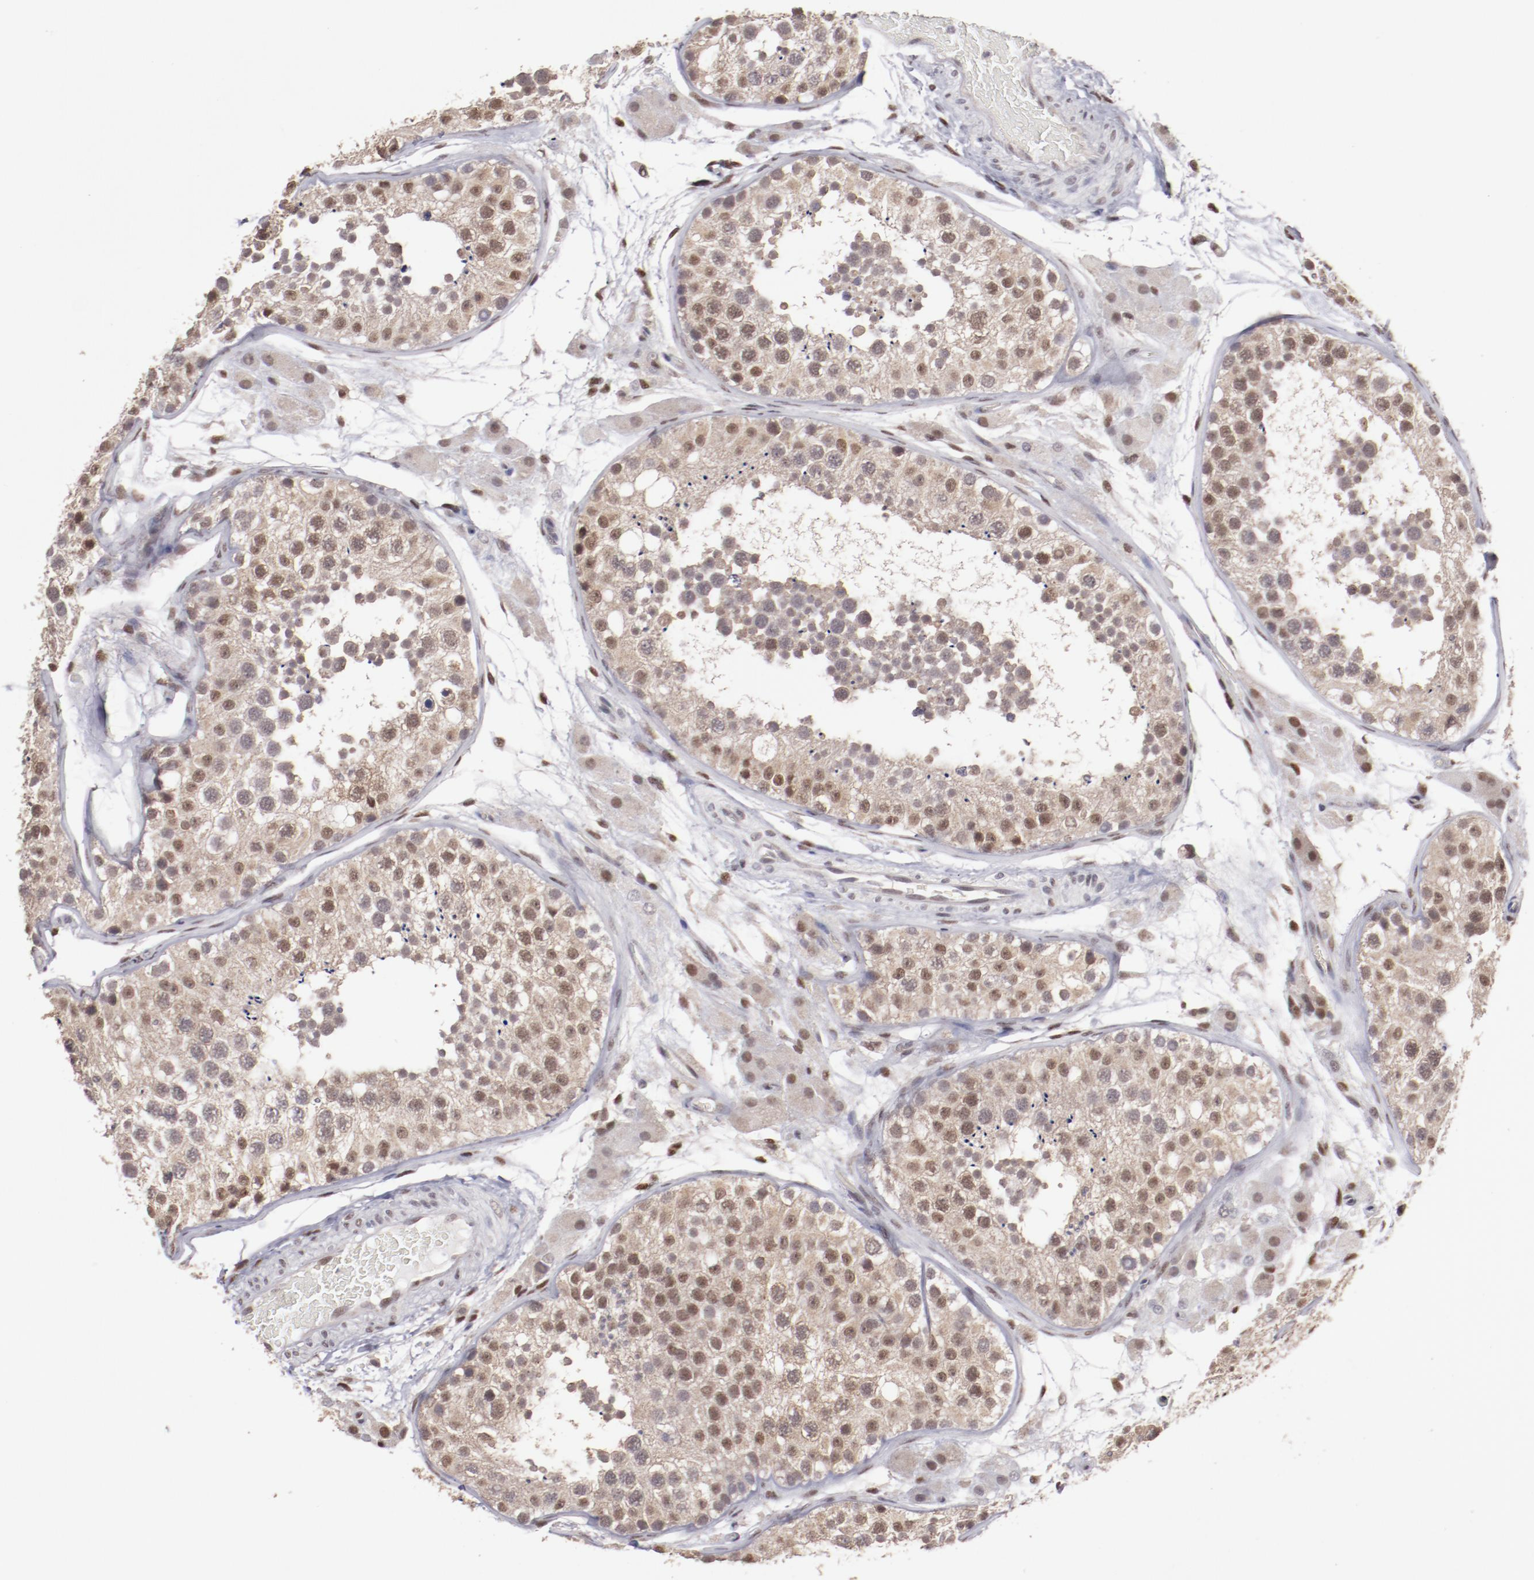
{"staining": {"intensity": "weak", "quantity": ">75%", "location": "cytoplasmic/membranous,nuclear"}, "tissue": "testis", "cell_type": "Cells in seminiferous ducts", "image_type": "normal", "snomed": [{"axis": "morphology", "description": "Normal tissue, NOS"}, {"axis": "topography", "description": "Testis"}], "caption": "This photomicrograph exhibits IHC staining of normal human testis, with low weak cytoplasmic/membranous,nuclear staining in about >75% of cells in seminiferous ducts.", "gene": "ARNT", "patient": {"sex": "male", "age": 26}}